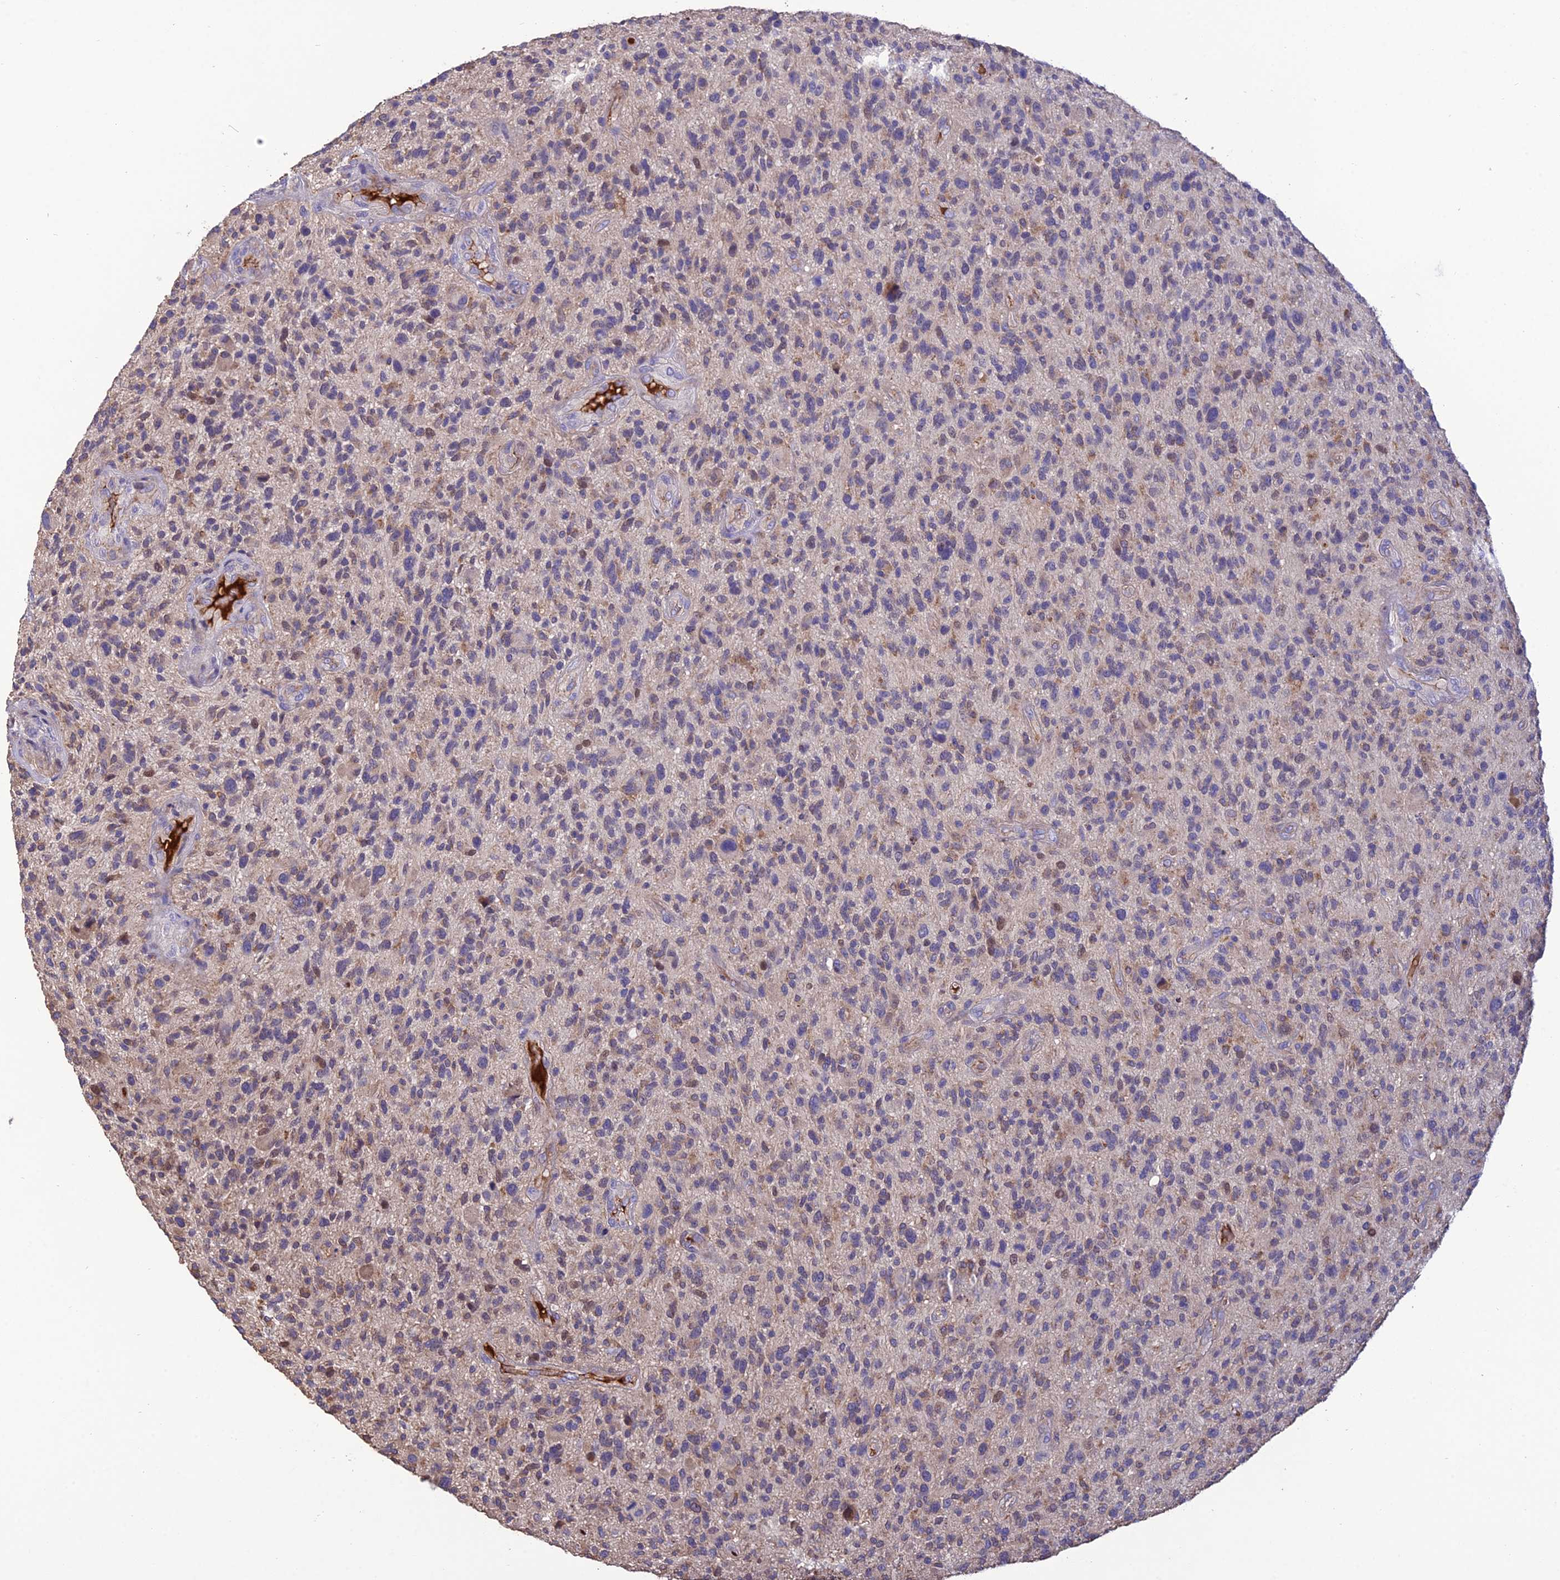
{"staining": {"intensity": "weak", "quantity": "<25%", "location": "cytoplasmic/membranous"}, "tissue": "glioma", "cell_type": "Tumor cells", "image_type": "cancer", "snomed": [{"axis": "morphology", "description": "Glioma, malignant, High grade"}, {"axis": "topography", "description": "Brain"}], "caption": "This is an IHC micrograph of malignant glioma (high-grade). There is no expression in tumor cells.", "gene": "MIOS", "patient": {"sex": "male", "age": 47}}